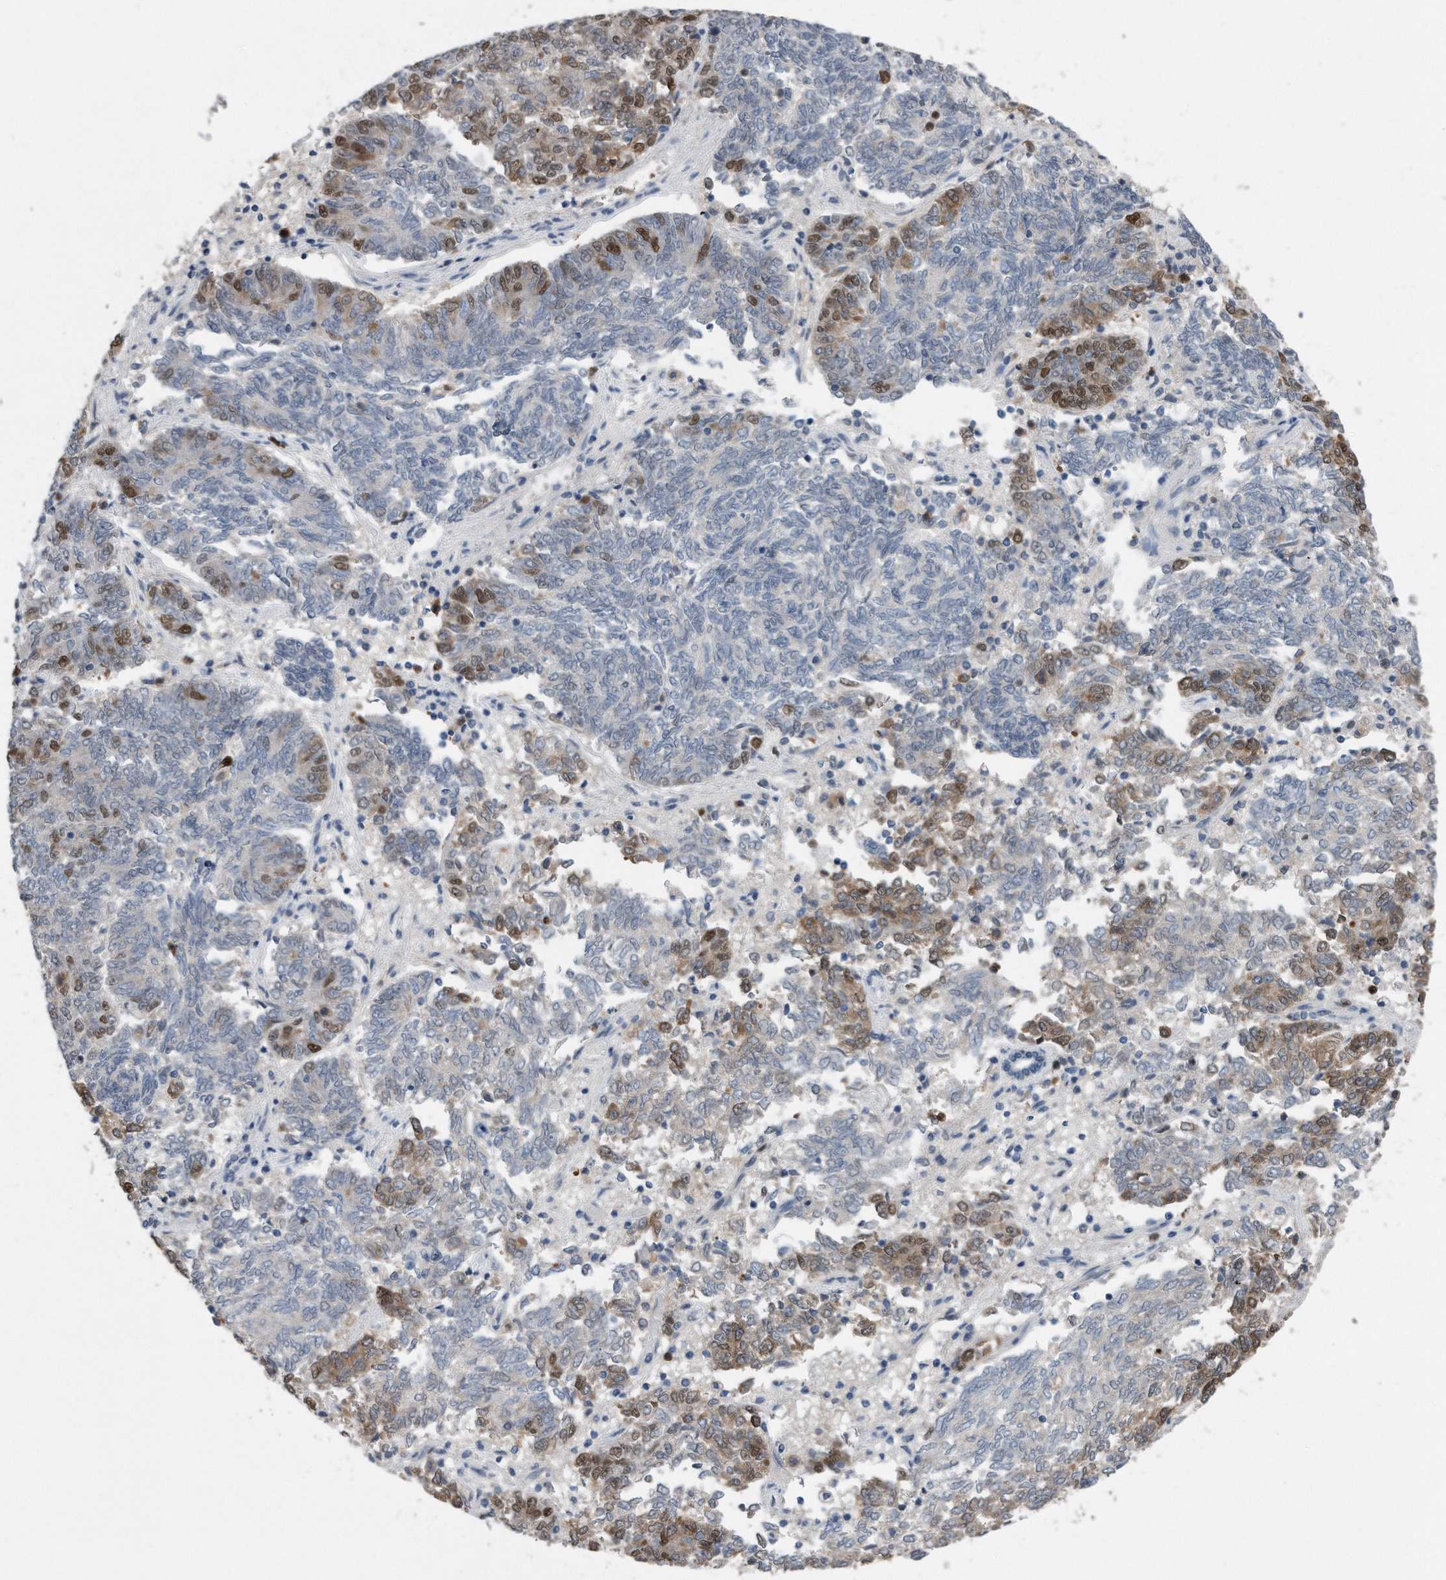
{"staining": {"intensity": "moderate", "quantity": "<25%", "location": "nuclear"}, "tissue": "endometrial cancer", "cell_type": "Tumor cells", "image_type": "cancer", "snomed": [{"axis": "morphology", "description": "Adenocarcinoma, NOS"}, {"axis": "topography", "description": "Endometrium"}], "caption": "Tumor cells demonstrate low levels of moderate nuclear staining in about <25% of cells in endometrial cancer. Using DAB (3,3'-diaminobenzidine) (brown) and hematoxylin (blue) stains, captured at high magnification using brightfield microscopy.", "gene": "PCNA", "patient": {"sex": "female", "age": 80}}